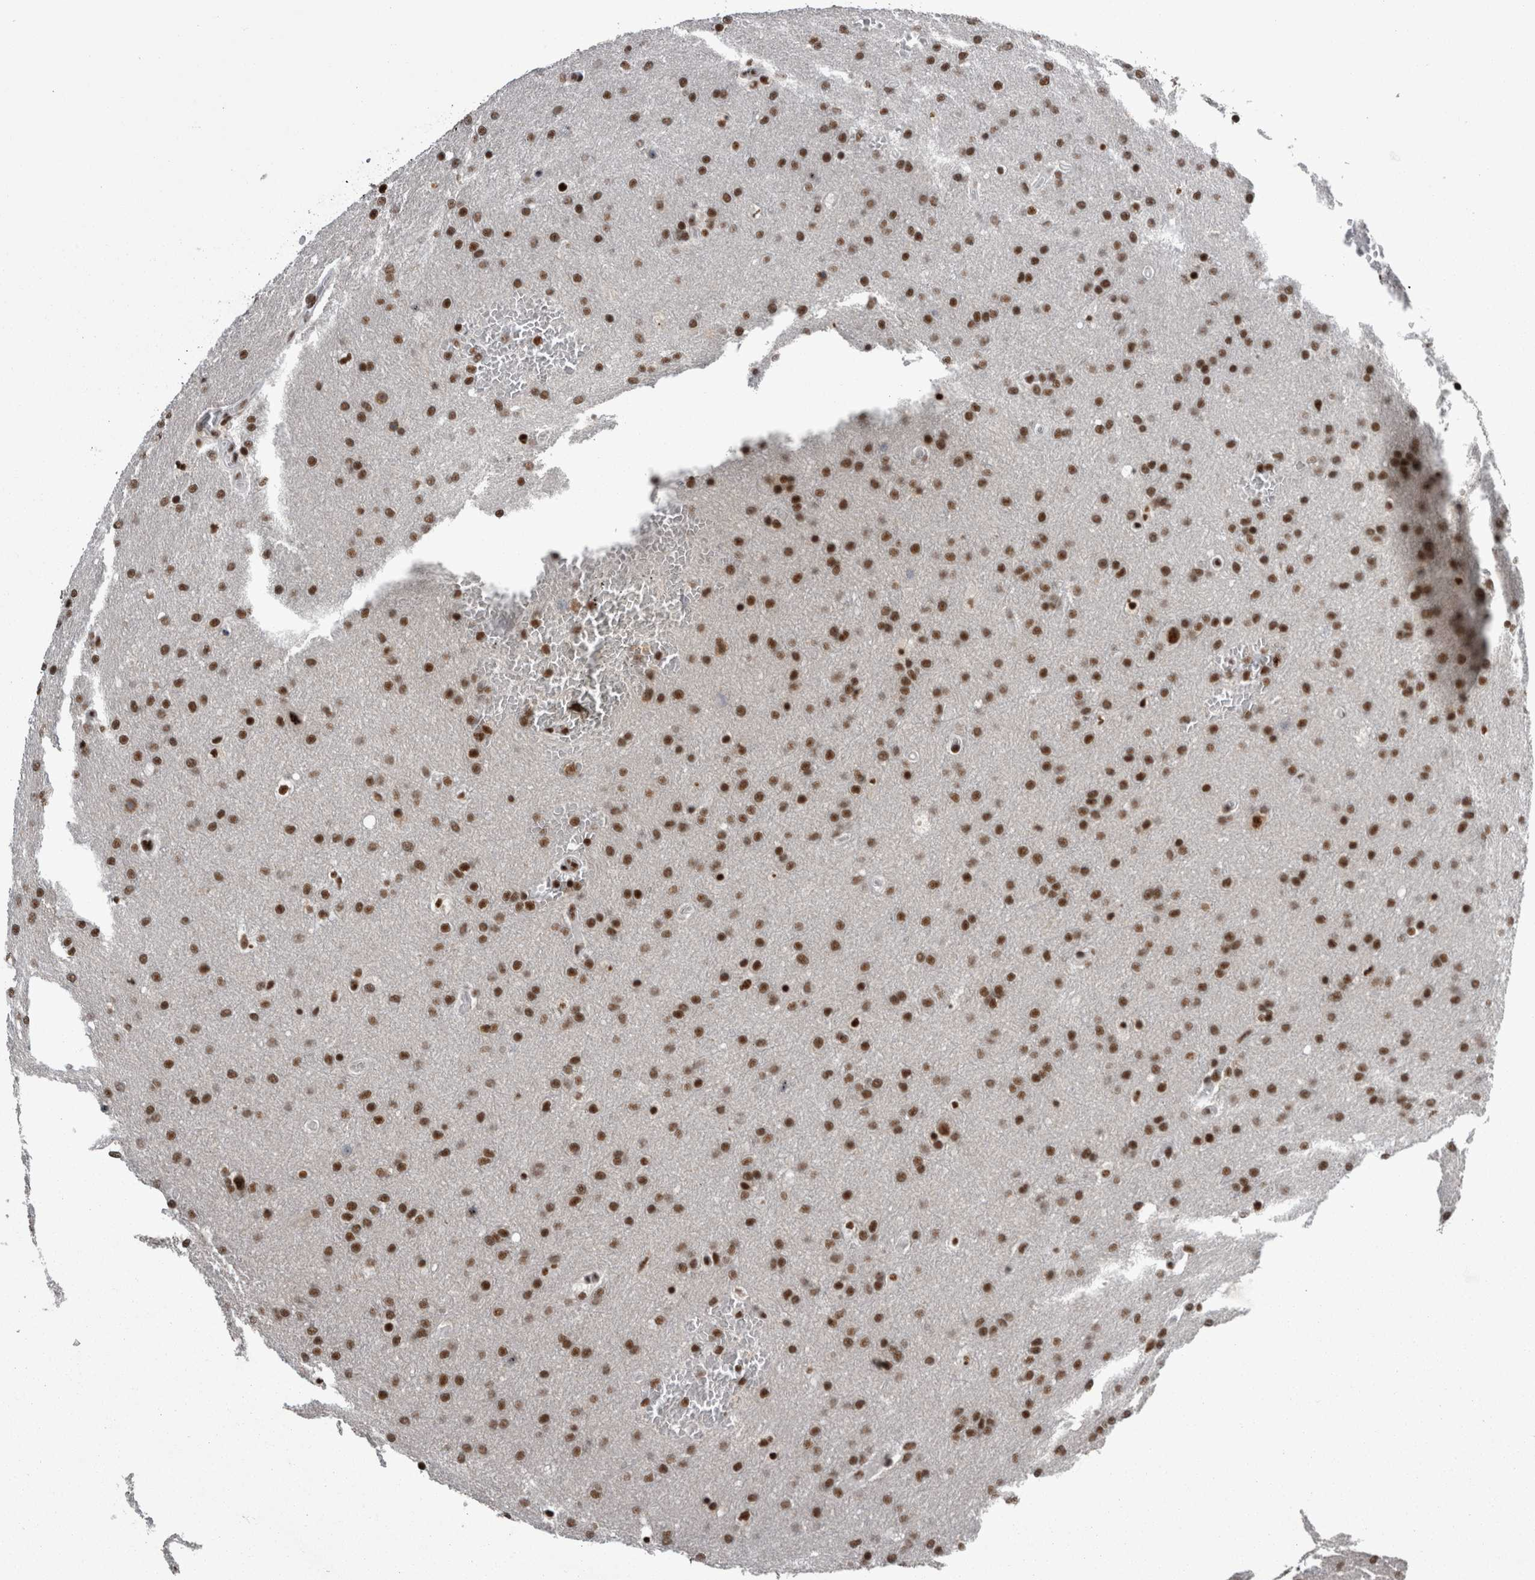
{"staining": {"intensity": "strong", "quantity": ">75%", "location": "nuclear"}, "tissue": "glioma", "cell_type": "Tumor cells", "image_type": "cancer", "snomed": [{"axis": "morphology", "description": "Glioma, malignant, Low grade"}, {"axis": "topography", "description": "Brain"}], "caption": "A brown stain labels strong nuclear positivity of a protein in glioma tumor cells.", "gene": "SNRNP40", "patient": {"sex": "female", "age": 37}}